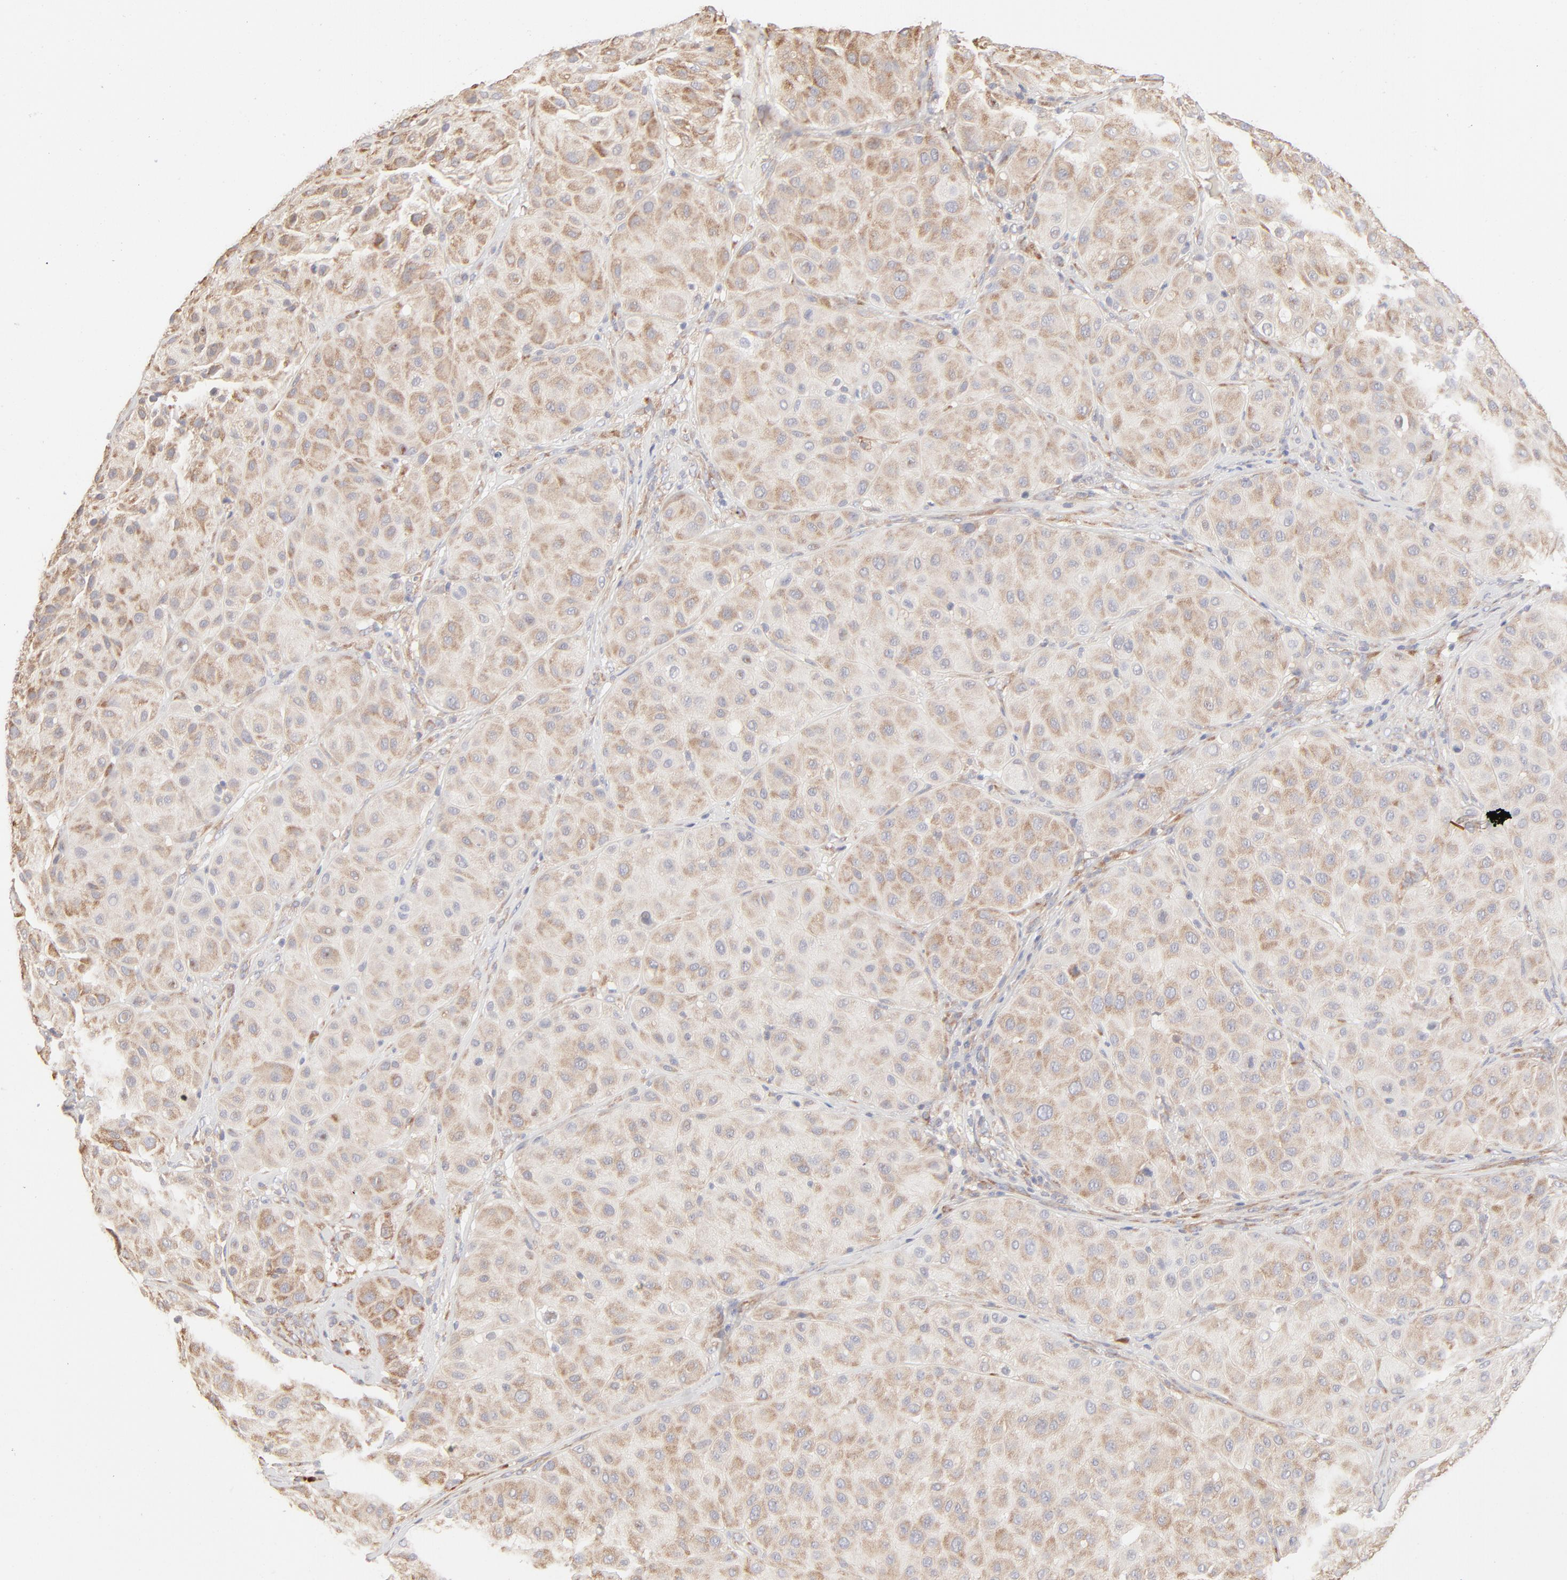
{"staining": {"intensity": "moderate", "quantity": ">75%", "location": "cytoplasmic/membranous"}, "tissue": "melanoma", "cell_type": "Tumor cells", "image_type": "cancer", "snomed": [{"axis": "morphology", "description": "Normal tissue, NOS"}, {"axis": "morphology", "description": "Malignant melanoma, Metastatic site"}, {"axis": "topography", "description": "Skin"}], "caption": "High-power microscopy captured an IHC image of melanoma, revealing moderate cytoplasmic/membranous expression in about >75% of tumor cells.", "gene": "RPS21", "patient": {"sex": "male", "age": 41}}